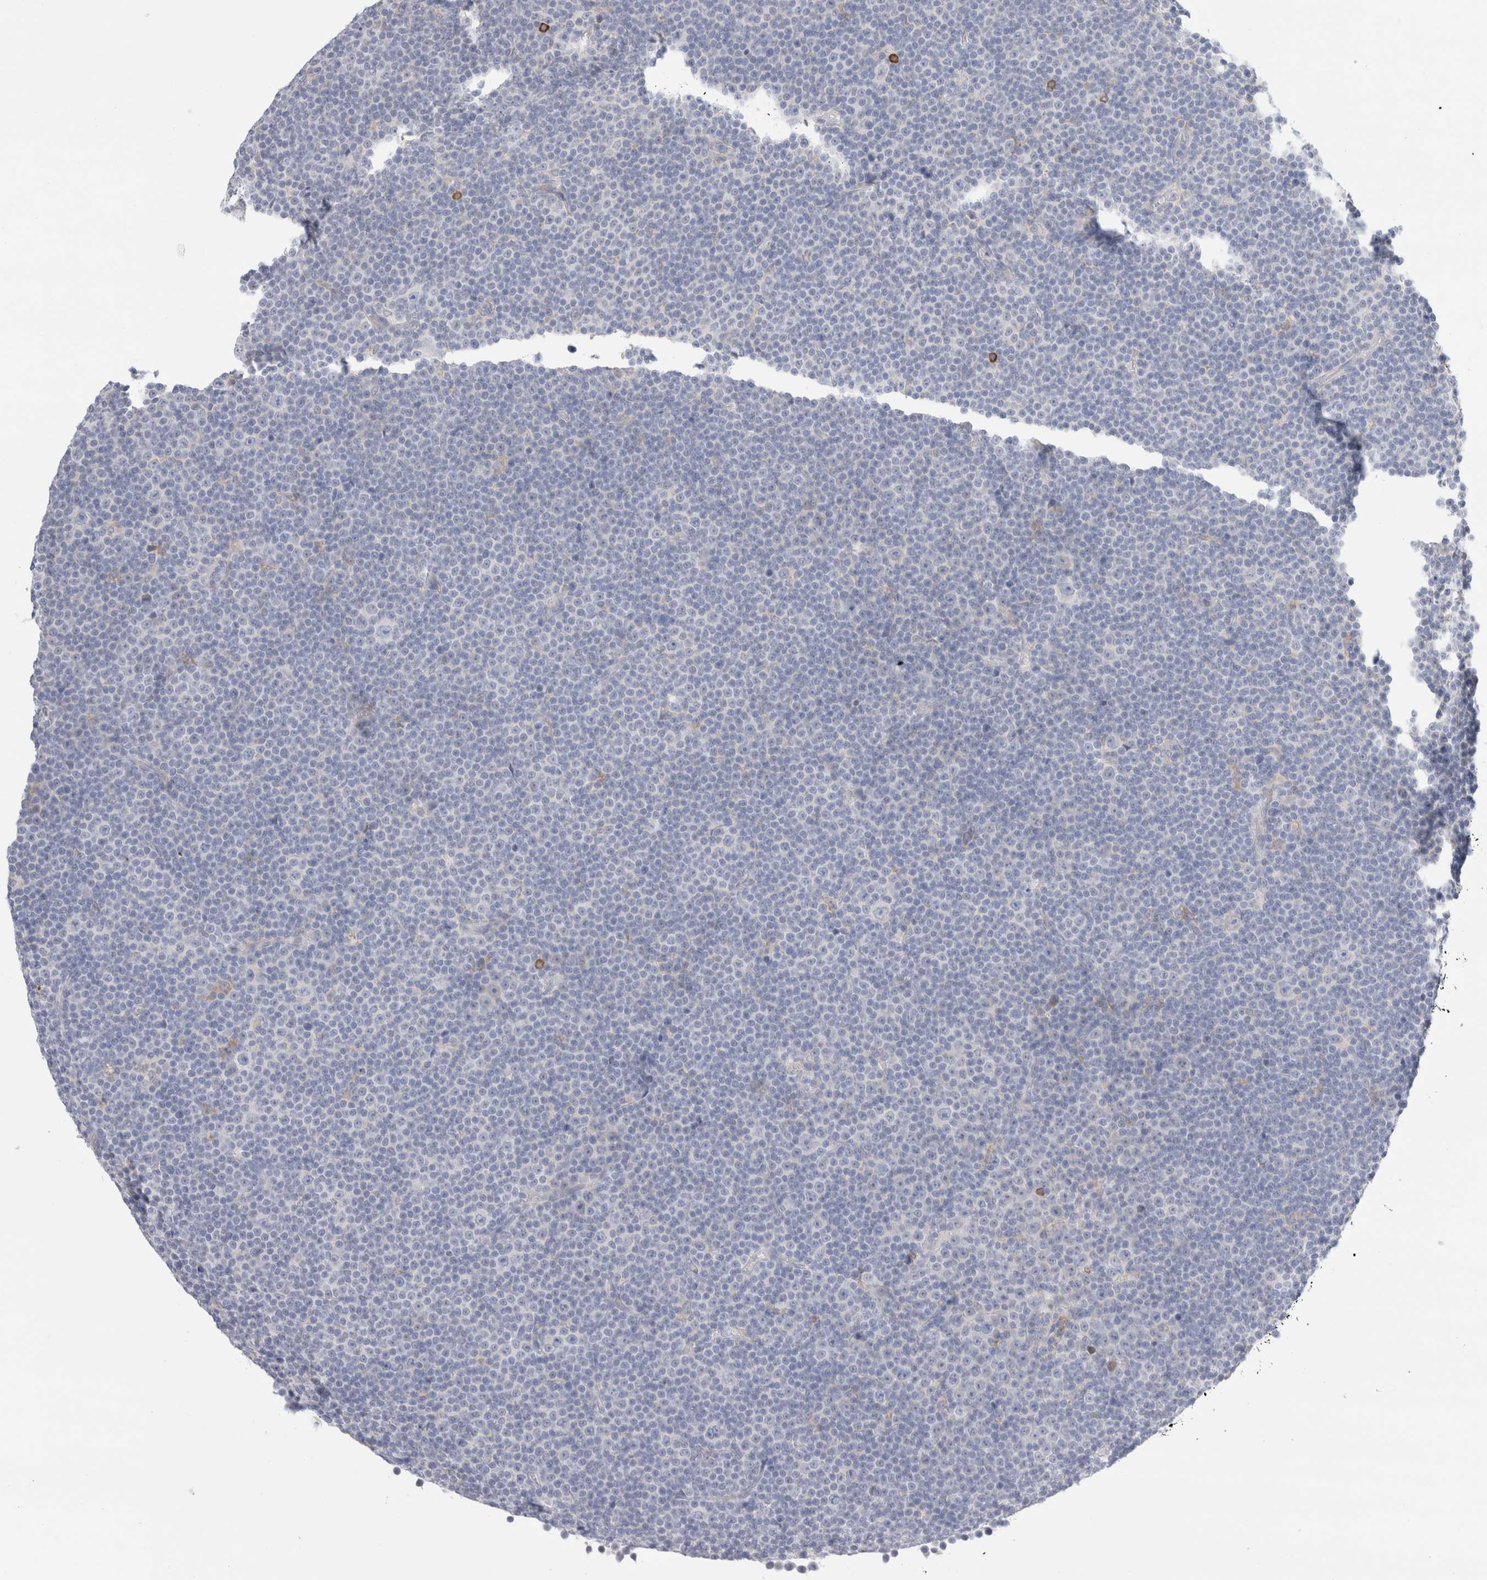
{"staining": {"intensity": "negative", "quantity": "none", "location": "none"}, "tissue": "lymphoma", "cell_type": "Tumor cells", "image_type": "cancer", "snomed": [{"axis": "morphology", "description": "Malignant lymphoma, non-Hodgkin's type, Low grade"}, {"axis": "topography", "description": "Lymph node"}], "caption": "IHC photomicrograph of low-grade malignant lymphoma, non-Hodgkin's type stained for a protein (brown), which reveals no expression in tumor cells.", "gene": "CSK", "patient": {"sex": "female", "age": 67}}